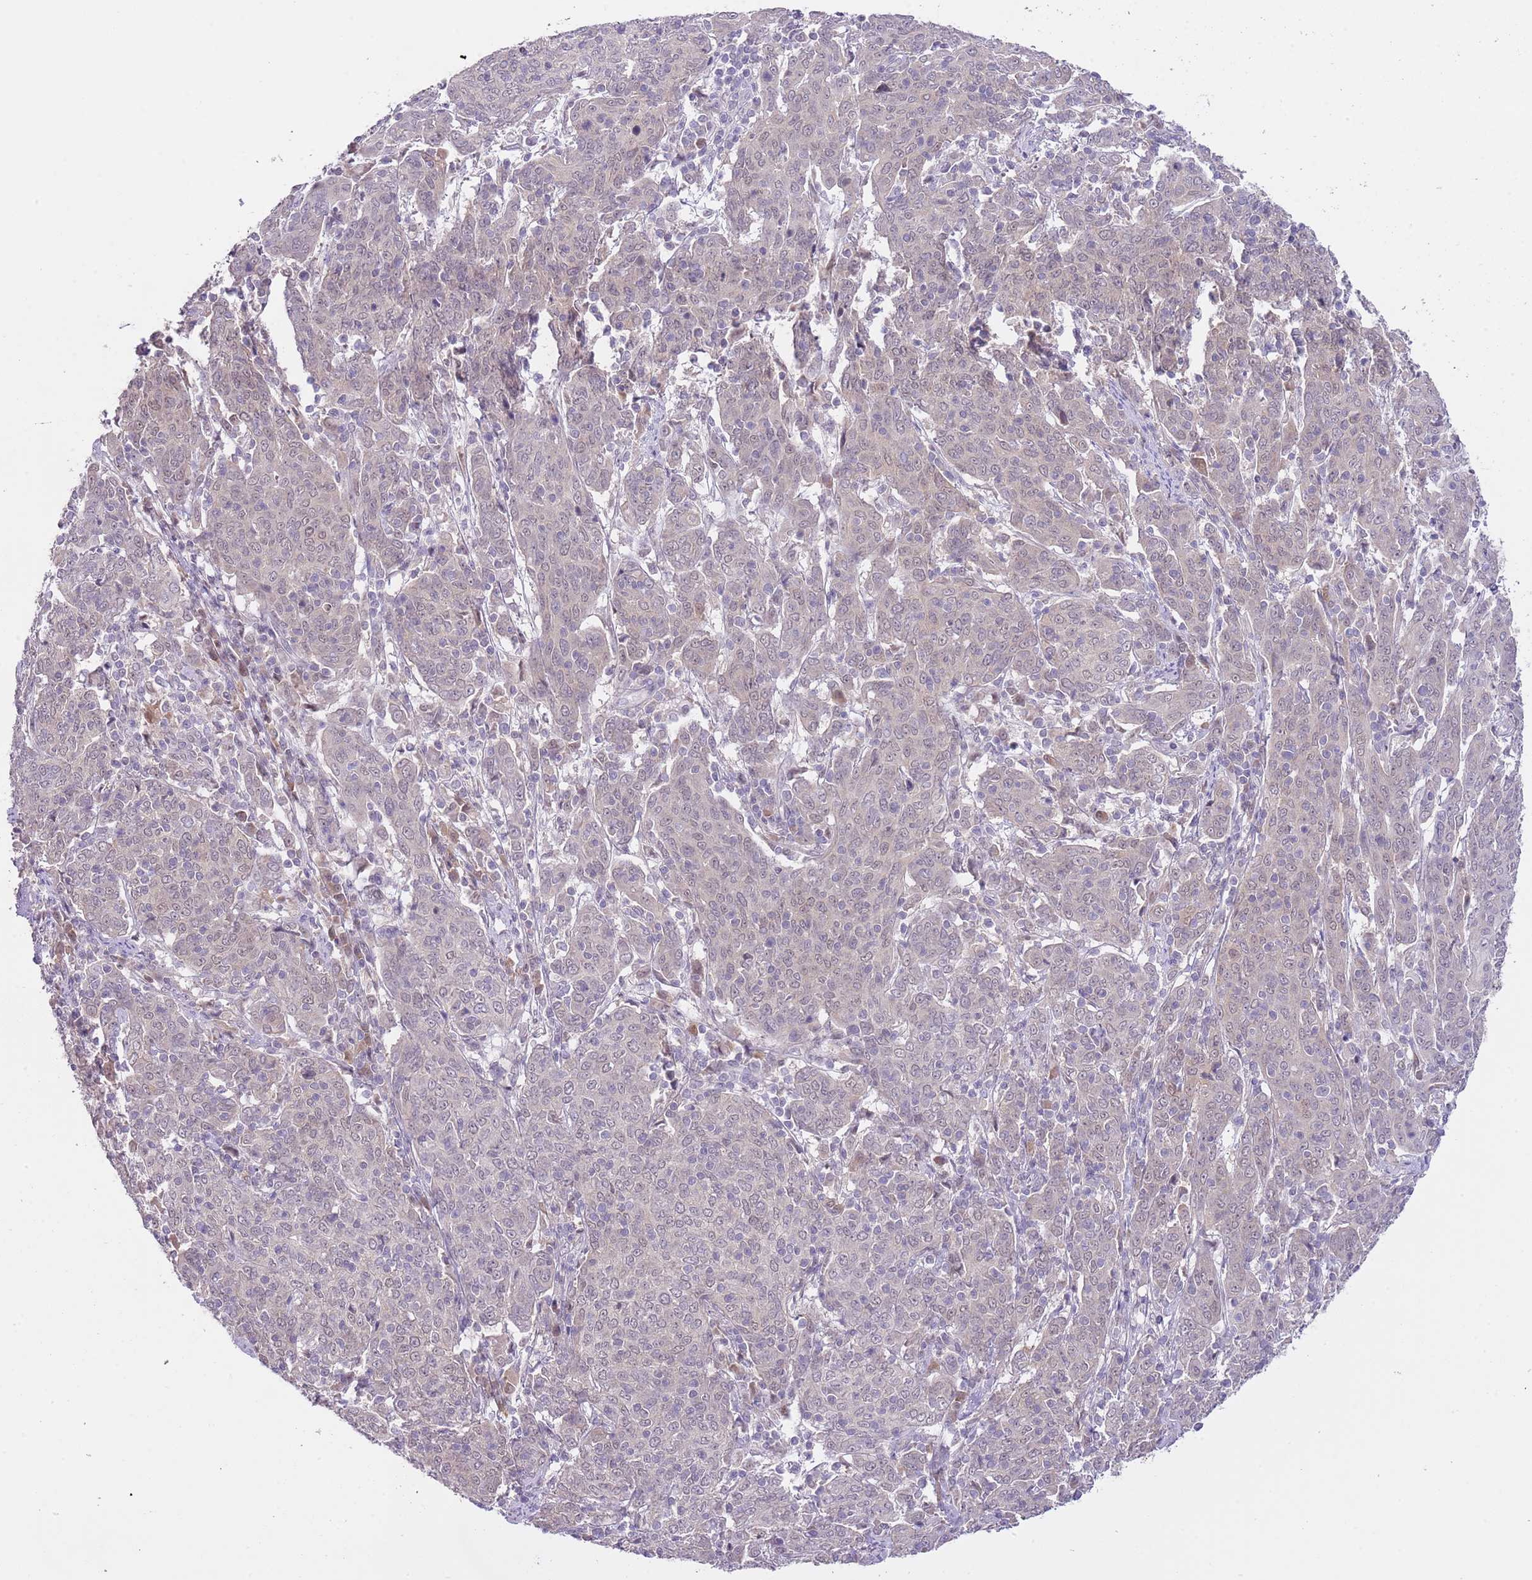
{"staining": {"intensity": "negative", "quantity": "none", "location": "none"}, "tissue": "cervical cancer", "cell_type": "Tumor cells", "image_type": "cancer", "snomed": [{"axis": "morphology", "description": "Squamous cell carcinoma, NOS"}, {"axis": "topography", "description": "Cervix"}], "caption": "This is an immunohistochemistry (IHC) histopathology image of cervical cancer. There is no expression in tumor cells.", "gene": "GALK2", "patient": {"sex": "female", "age": 67}}